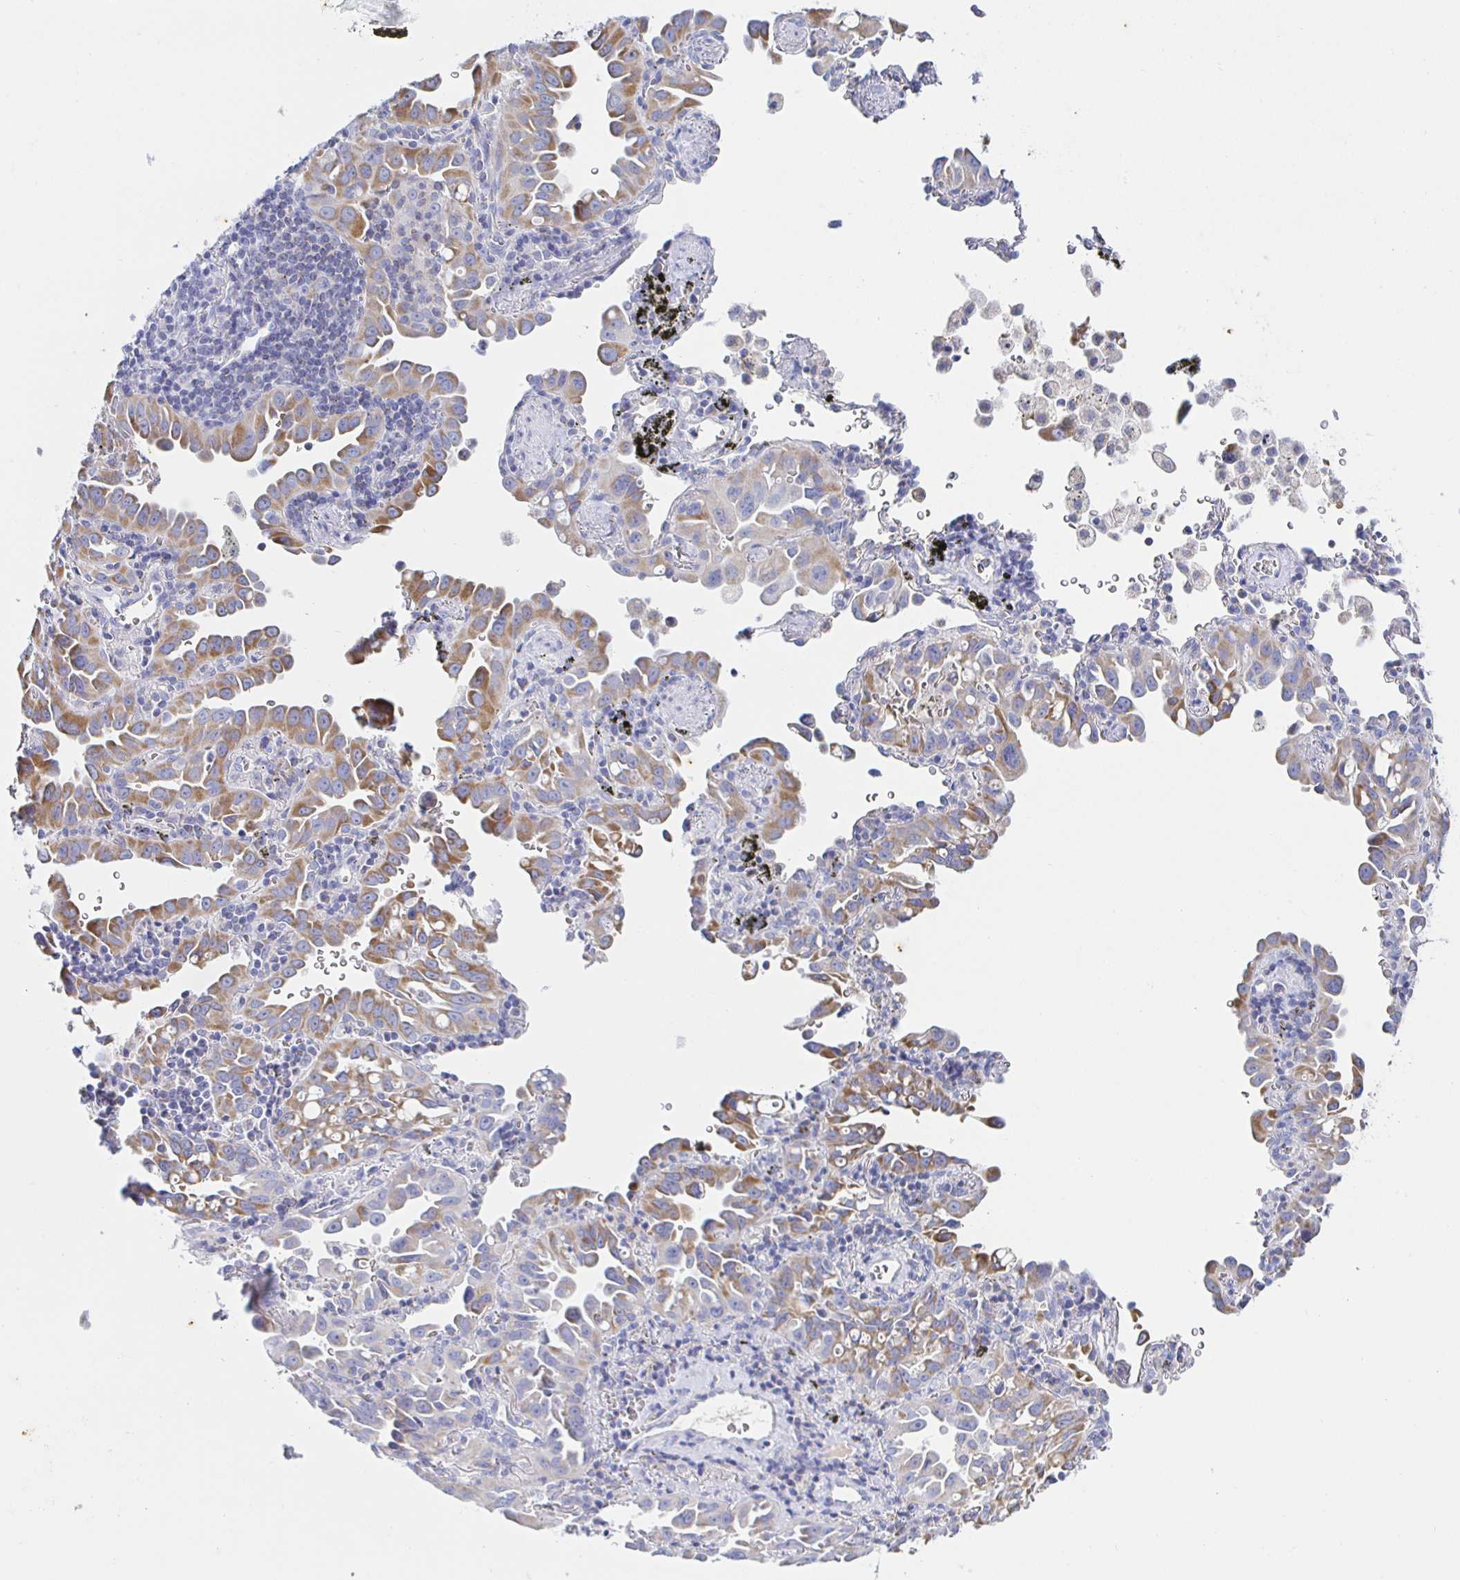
{"staining": {"intensity": "moderate", "quantity": ">75%", "location": "cytoplasmic/membranous"}, "tissue": "lung cancer", "cell_type": "Tumor cells", "image_type": "cancer", "snomed": [{"axis": "morphology", "description": "Adenocarcinoma, NOS"}, {"axis": "topography", "description": "Lung"}], "caption": "A medium amount of moderate cytoplasmic/membranous staining is seen in approximately >75% of tumor cells in lung adenocarcinoma tissue.", "gene": "SYNGR4", "patient": {"sex": "male", "age": 68}}